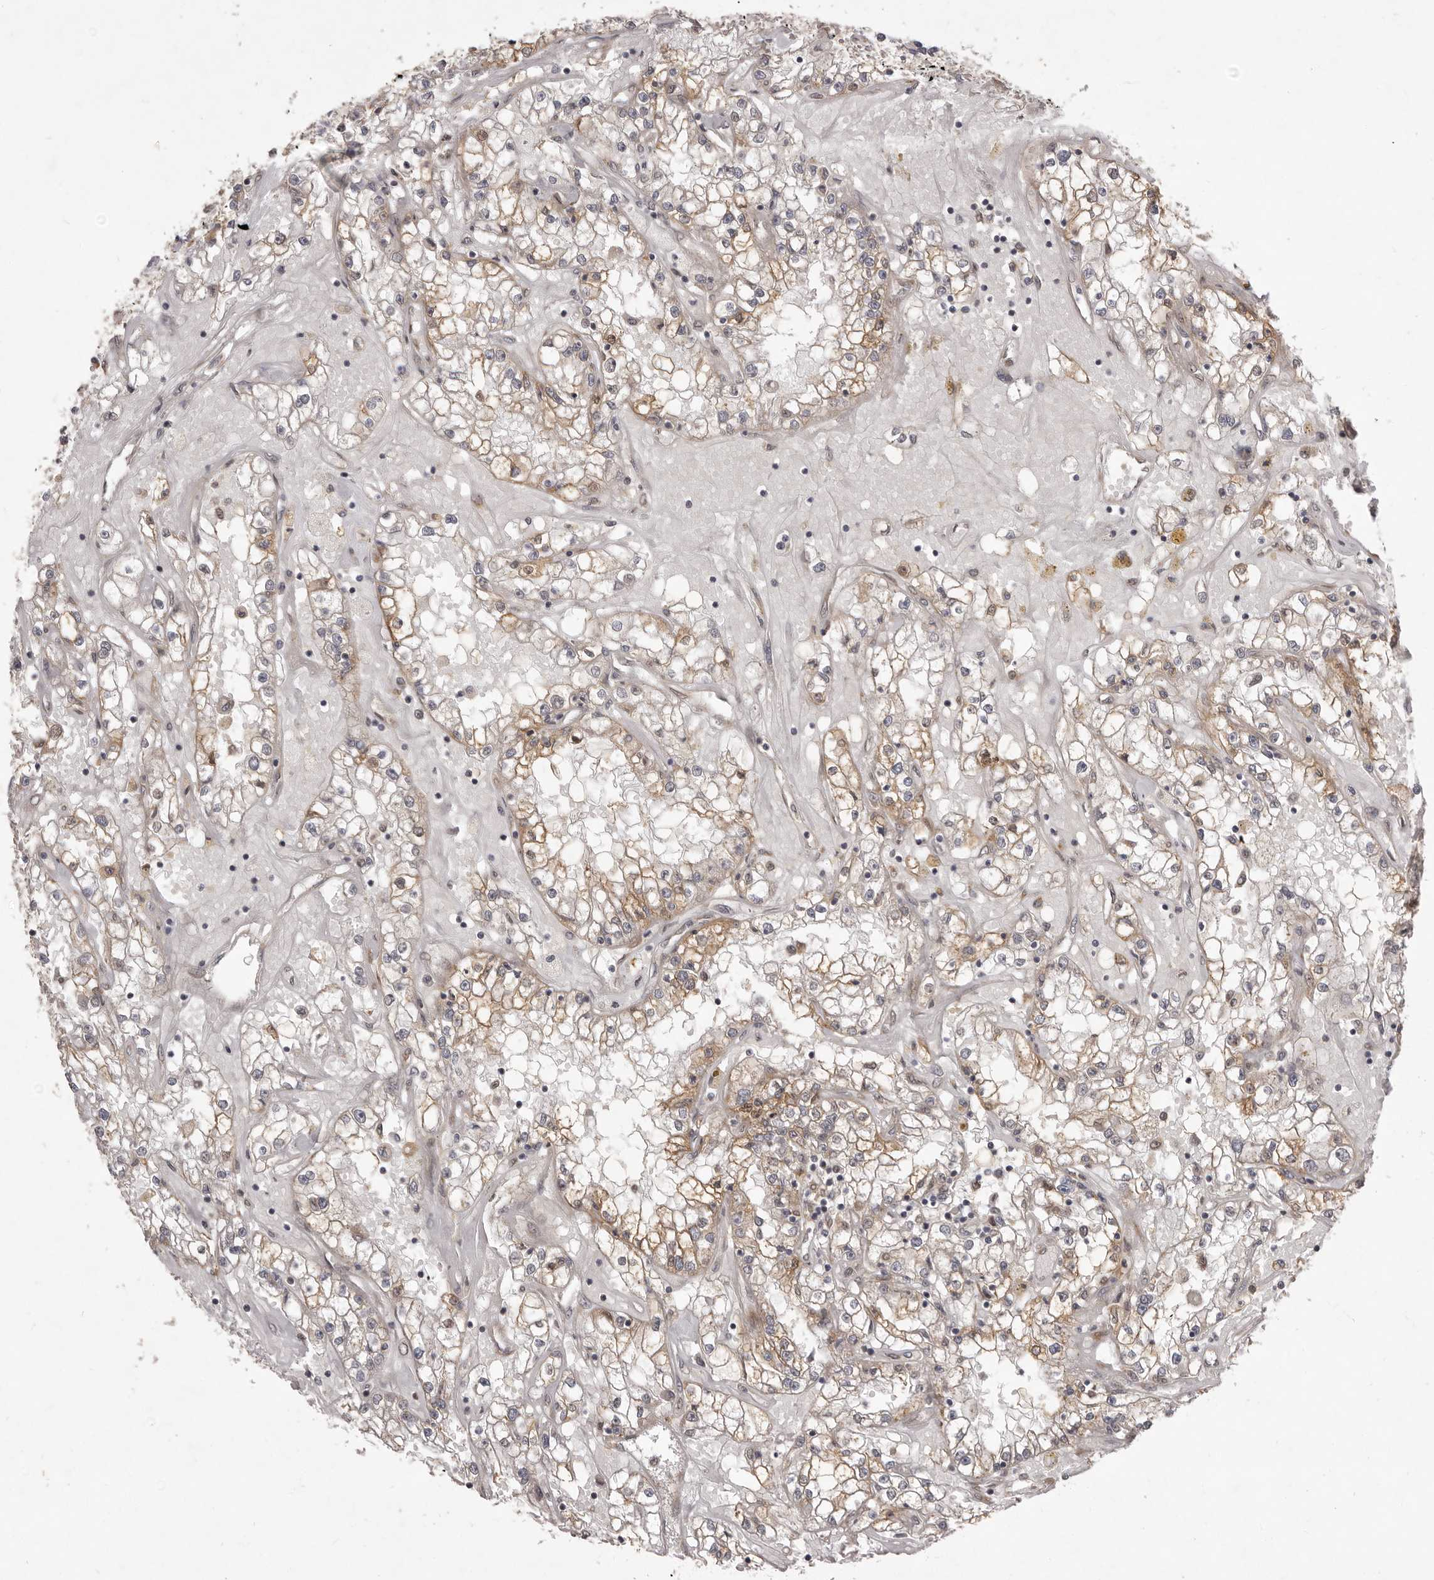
{"staining": {"intensity": "moderate", "quantity": "25%-75%", "location": "cytoplasmic/membranous"}, "tissue": "renal cancer", "cell_type": "Tumor cells", "image_type": "cancer", "snomed": [{"axis": "morphology", "description": "Adenocarcinoma, NOS"}, {"axis": "topography", "description": "Kidney"}], "caption": "Tumor cells display medium levels of moderate cytoplasmic/membranous positivity in about 25%-75% of cells in human renal adenocarcinoma.", "gene": "TBC1D8B", "patient": {"sex": "male", "age": 56}}